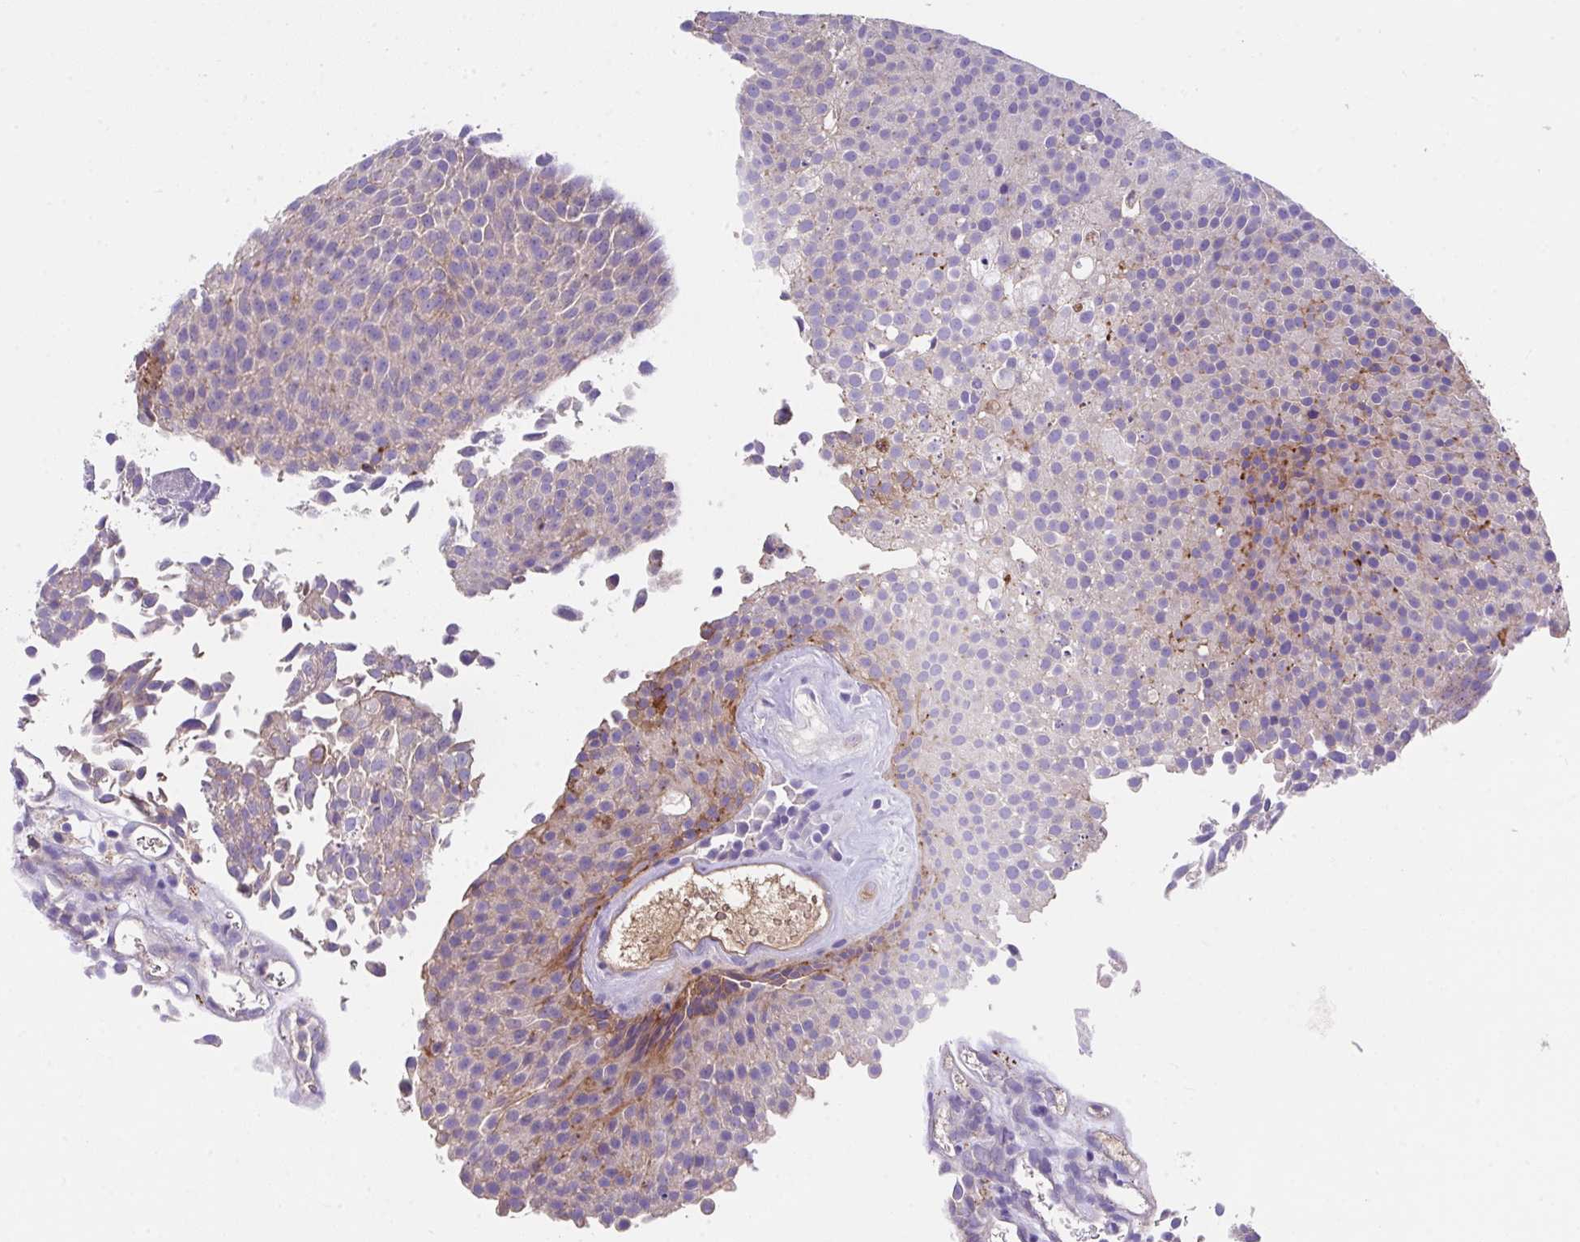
{"staining": {"intensity": "weak", "quantity": "<25%", "location": "cytoplasmic/membranous"}, "tissue": "urothelial cancer", "cell_type": "Tumor cells", "image_type": "cancer", "snomed": [{"axis": "morphology", "description": "Urothelial carcinoma, Low grade"}, {"axis": "topography", "description": "Urinary bladder"}], "caption": "There is no significant staining in tumor cells of urothelial cancer. The staining was performed using DAB to visualize the protein expression in brown, while the nuclei were stained in blue with hematoxylin (Magnification: 20x).", "gene": "ZNF813", "patient": {"sex": "female", "age": 79}}